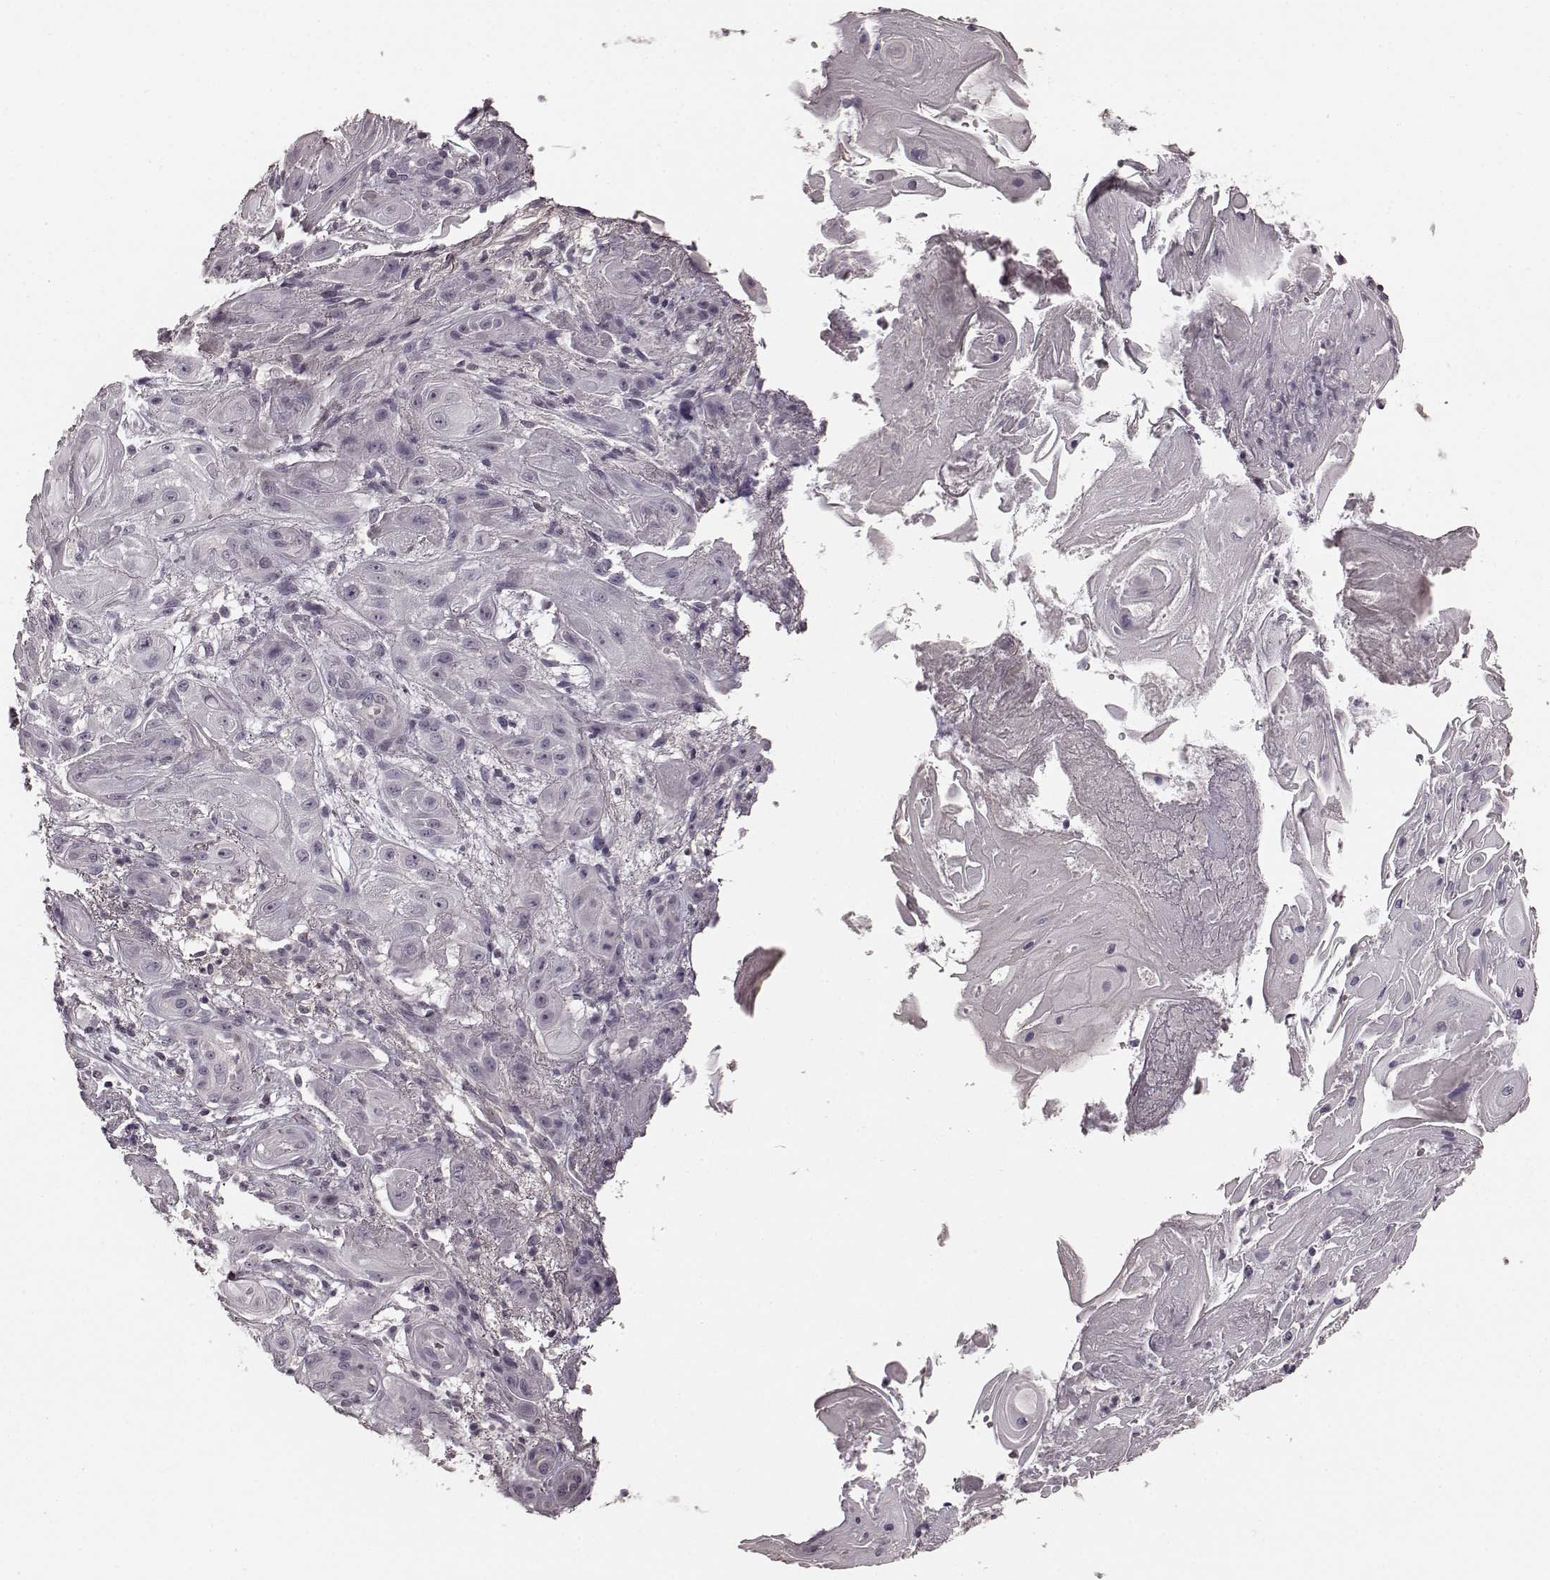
{"staining": {"intensity": "negative", "quantity": "none", "location": "none"}, "tissue": "skin cancer", "cell_type": "Tumor cells", "image_type": "cancer", "snomed": [{"axis": "morphology", "description": "Squamous cell carcinoma, NOS"}, {"axis": "topography", "description": "Skin"}], "caption": "Tumor cells are negative for brown protein staining in skin squamous cell carcinoma.", "gene": "RIT2", "patient": {"sex": "male", "age": 62}}